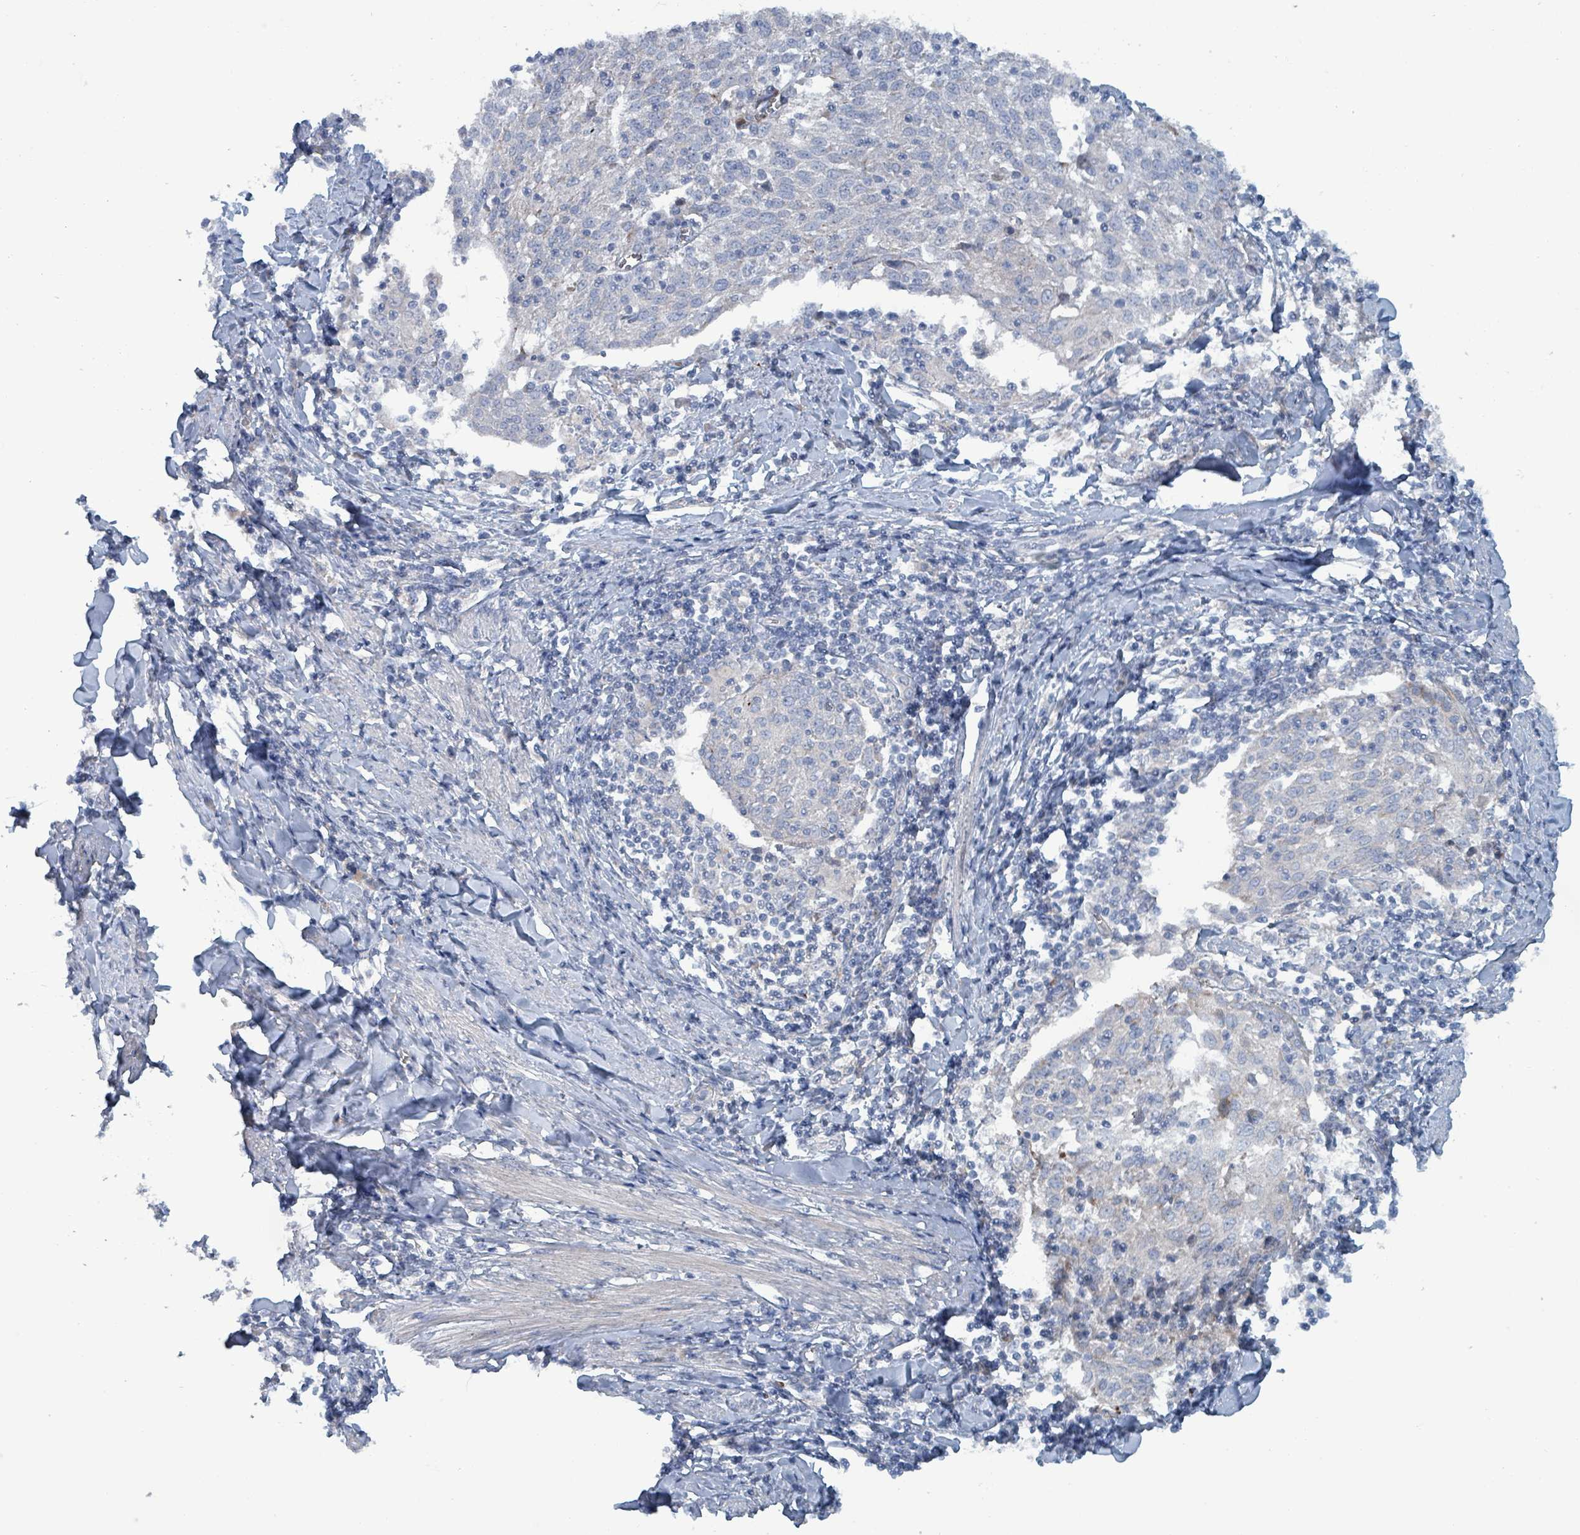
{"staining": {"intensity": "negative", "quantity": "none", "location": "none"}, "tissue": "cervical cancer", "cell_type": "Tumor cells", "image_type": "cancer", "snomed": [{"axis": "morphology", "description": "Squamous cell carcinoma, NOS"}, {"axis": "topography", "description": "Cervix"}], "caption": "A high-resolution image shows immunohistochemistry (IHC) staining of cervical cancer, which shows no significant positivity in tumor cells.", "gene": "TAAR5", "patient": {"sex": "female", "age": 52}}